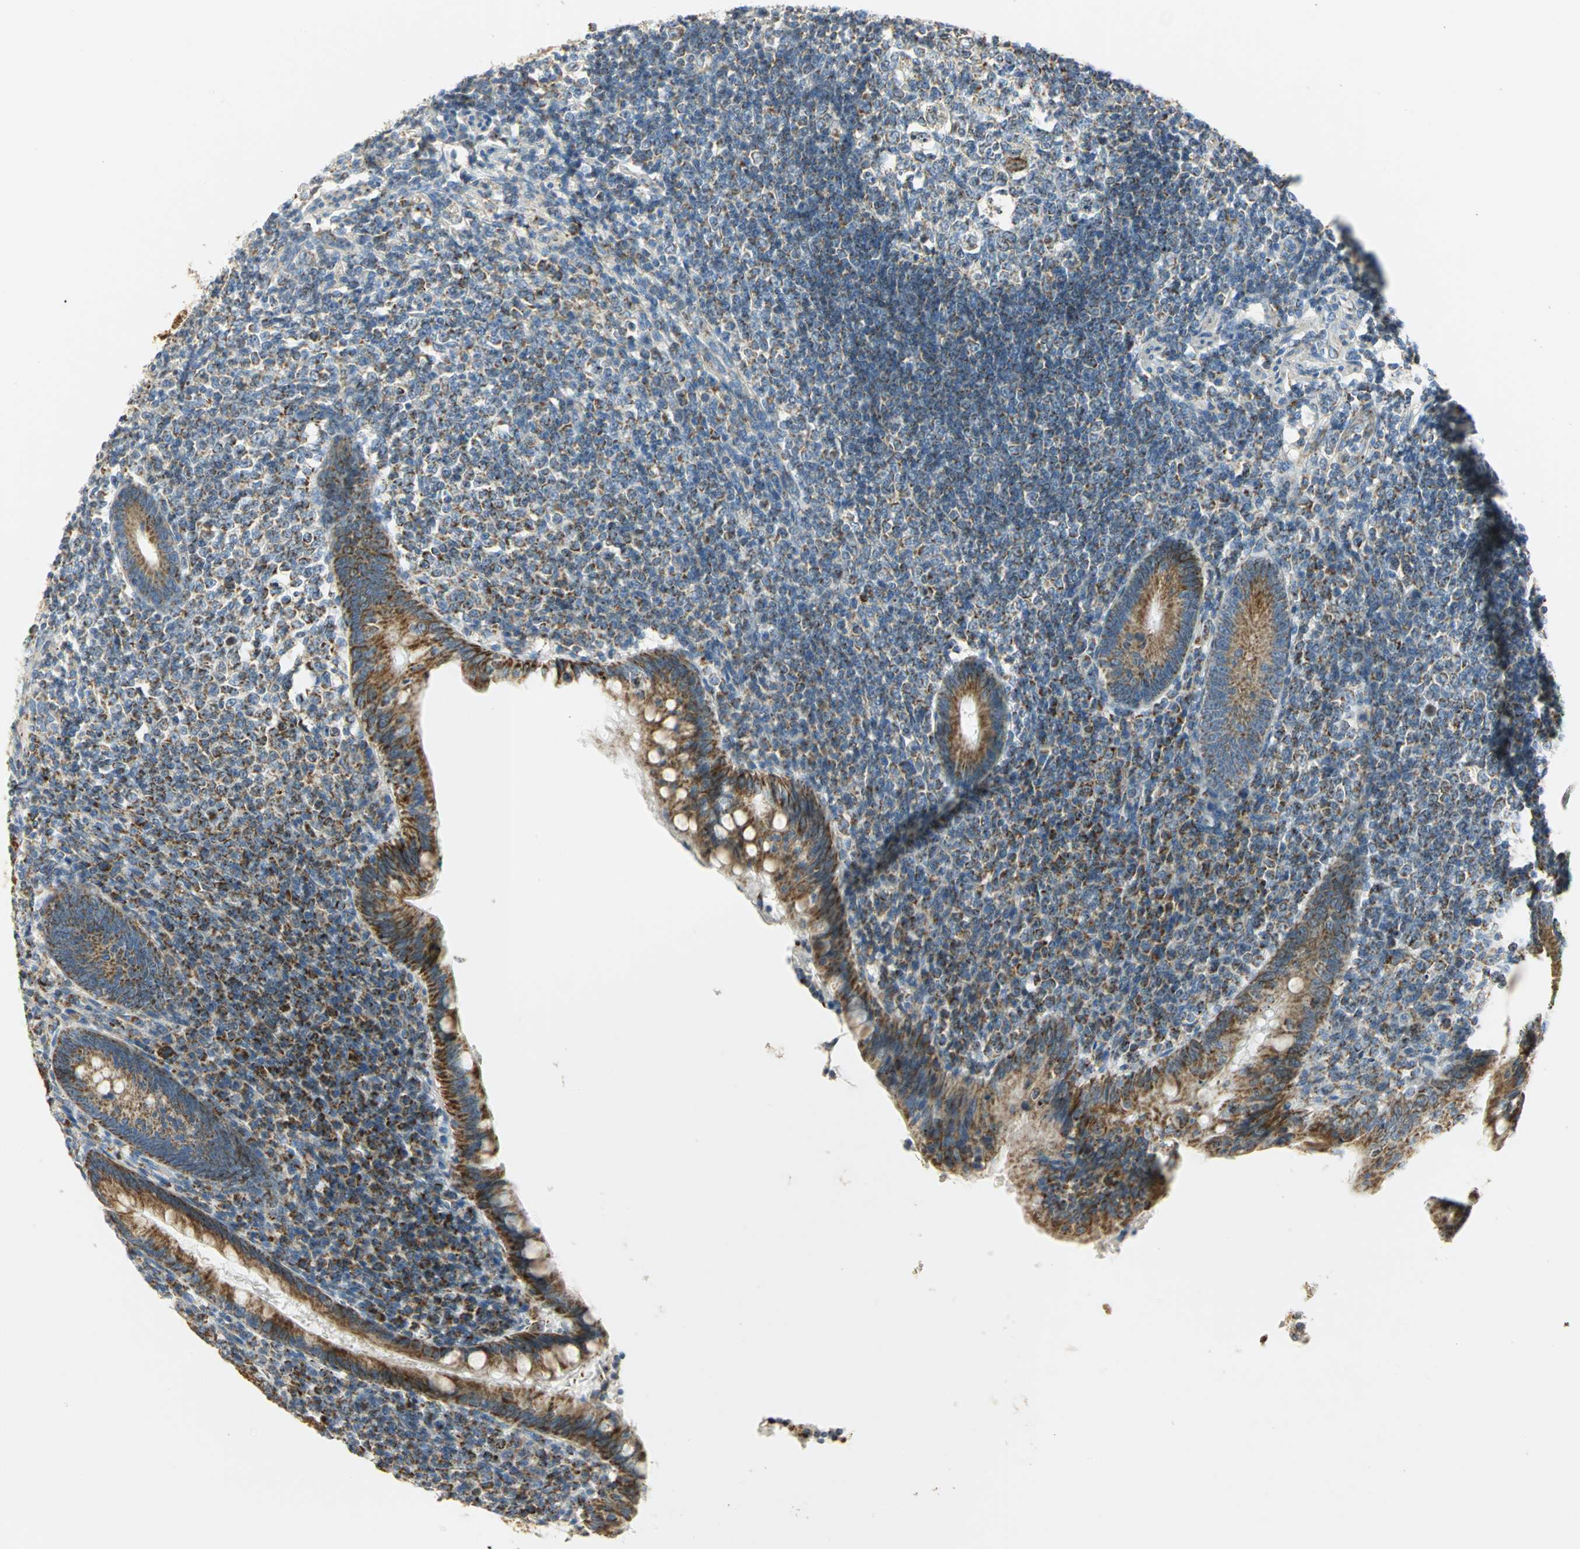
{"staining": {"intensity": "strong", "quantity": "25%-75%", "location": "cytoplasmic/membranous"}, "tissue": "appendix", "cell_type": "Glandular cells", "image_type": "normal", "snomed": [{"axis": "morphology", "description": "Normal tissue, NOS"}, {"axis": "topography", "description": "Appendix"}], "caption": "Protein expression analysis of unremarkable appendix reveals strong cytoplasmic/membranous staining in about 25%-75% of glandular cells.", "gene": "NTRK1", "patient": {"sex": "female", "age": 66}}